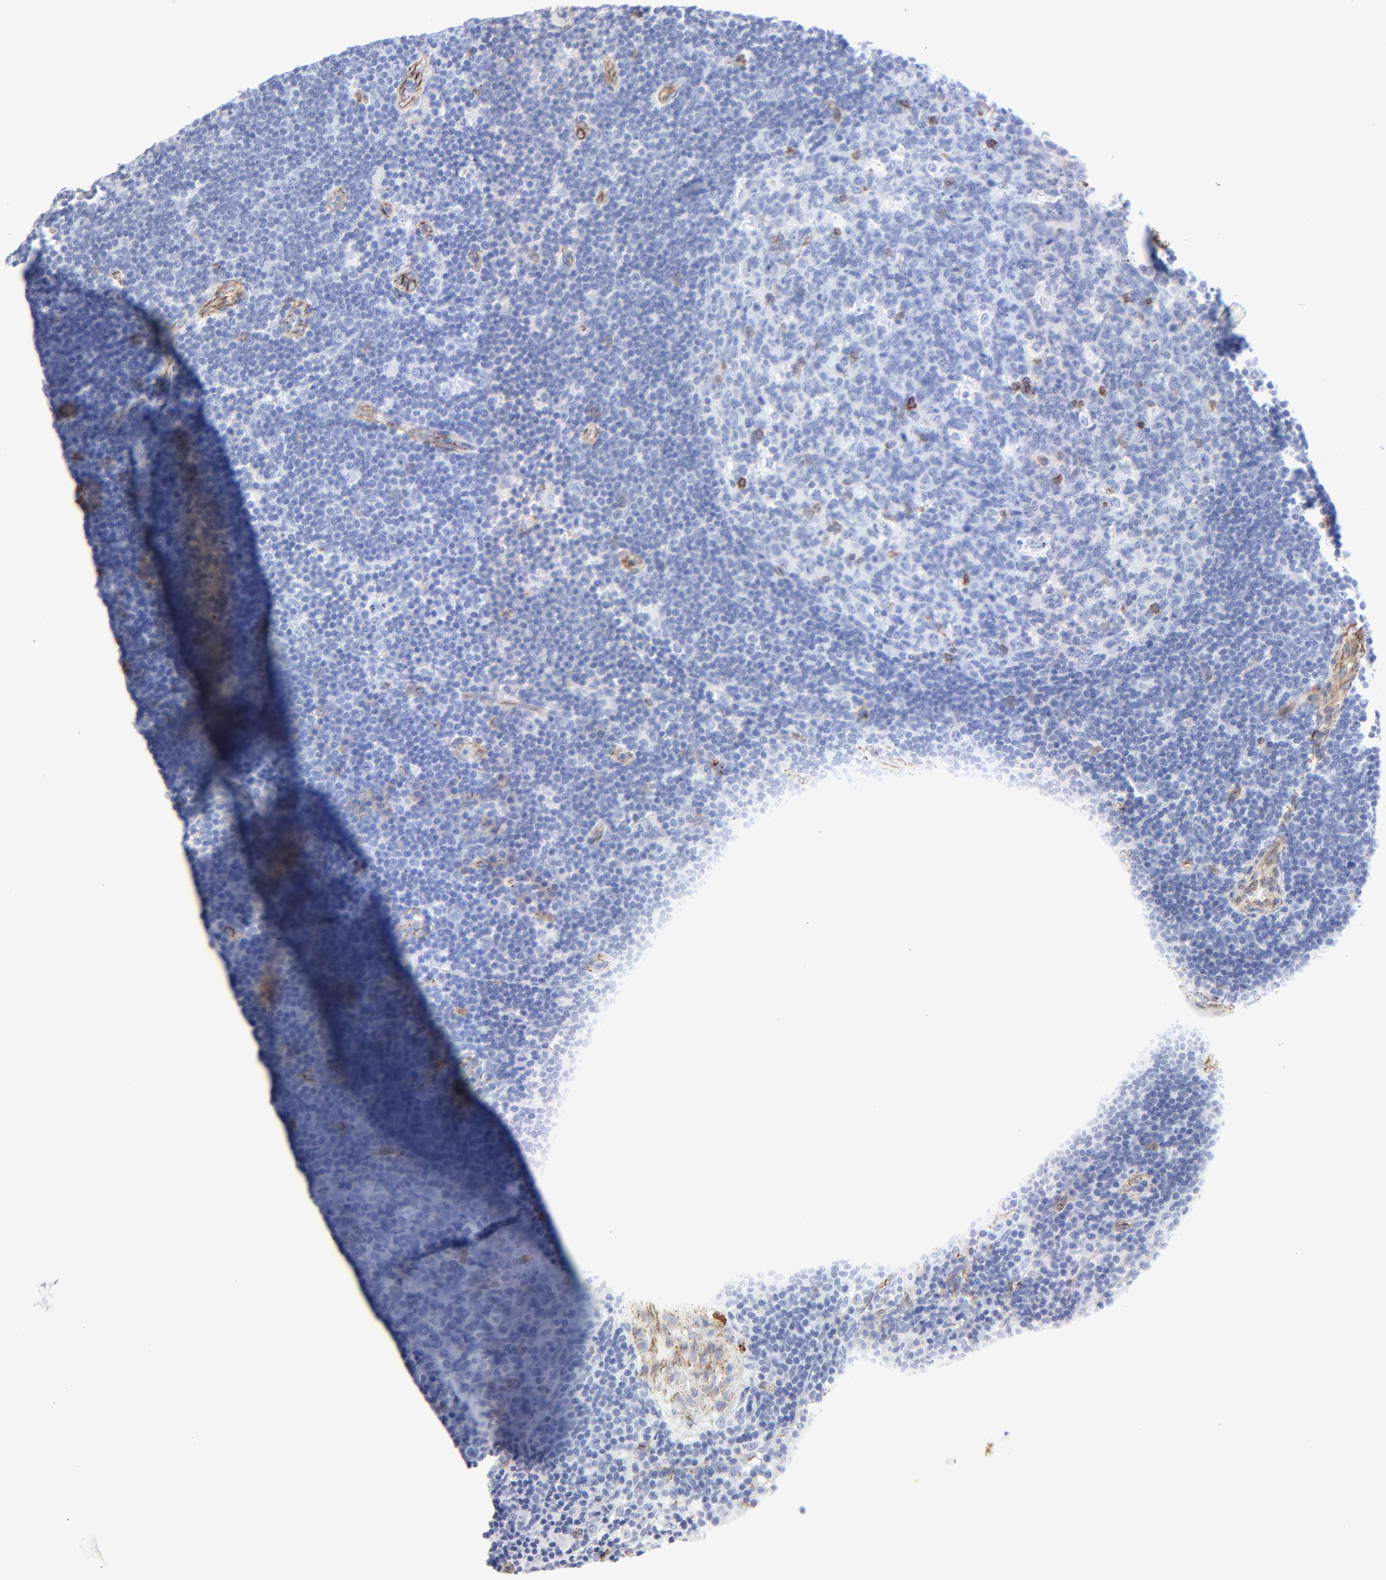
{"staining": {"intensity": "negative", "quantity": "none", "location": "none"}, "tissue": "lymph node", "cell_type": "Germinal center cells", "image_type": "normal", "snomed": [{"axis": "morphology", "description": "Normal tissue, NOS"}, {"axis": "morphology", "description": "Squamous cell carcinoma, metastatic, NOS"}, {"axis": "topography", "description": "Lymph node"}], "caption": "High magnification brightfield microscopy of unremarkable lymph node stained with DAB (brown) and counterstained with hematoxylin (blue): germinal center cells show no significant expression. Brightfield microscopy of IHC stained with DAB (brown) and hematoxylin (blue), captured at high magnification.", "gene": "CAV1", "patient": {"sex": "female", "age": 53}}